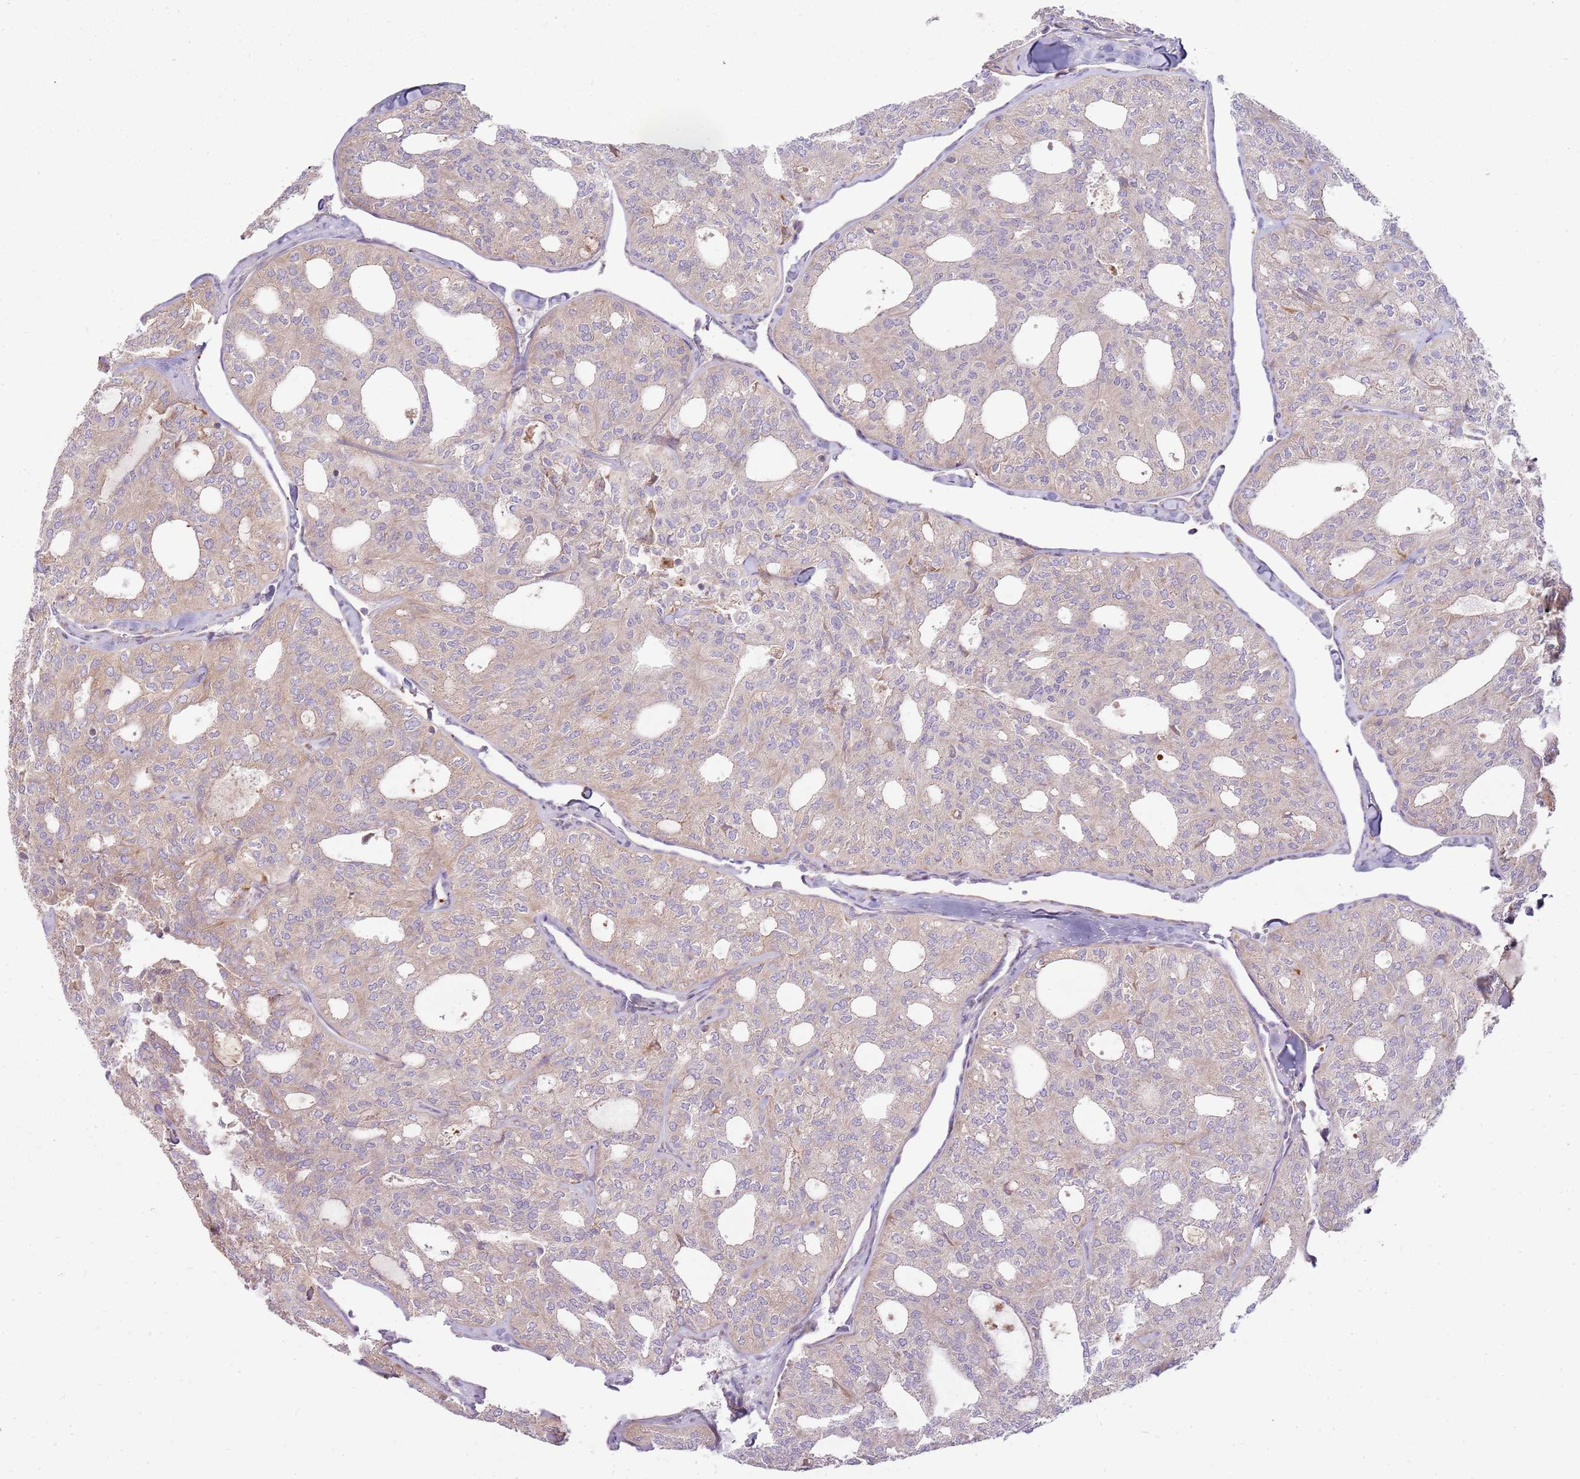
{"staining": {"intensity": "weak", "quantity": "<25%", "location": "cytoplasmic/membranous"}, "tissue": "thyroid cancer", "cell_type": "Tumor cells", "image_type": "cancer", "snomed": [{"axis": "morphology", "description": "Follicular adenoma carcinoma, NOS"}, {"axis": "topography", "description": "Thyroid gland"}], "caption": "Follicular adenoma carcinoma (thyroid) was stained to show a protein in brown. There is no significant expression in tumor cells. (DAB (3,3'-diaminobenzidine) IHC with hematoxylin counter stain).", "gene": "EMC1", "patient": {"sex": "male", "age": 75}}